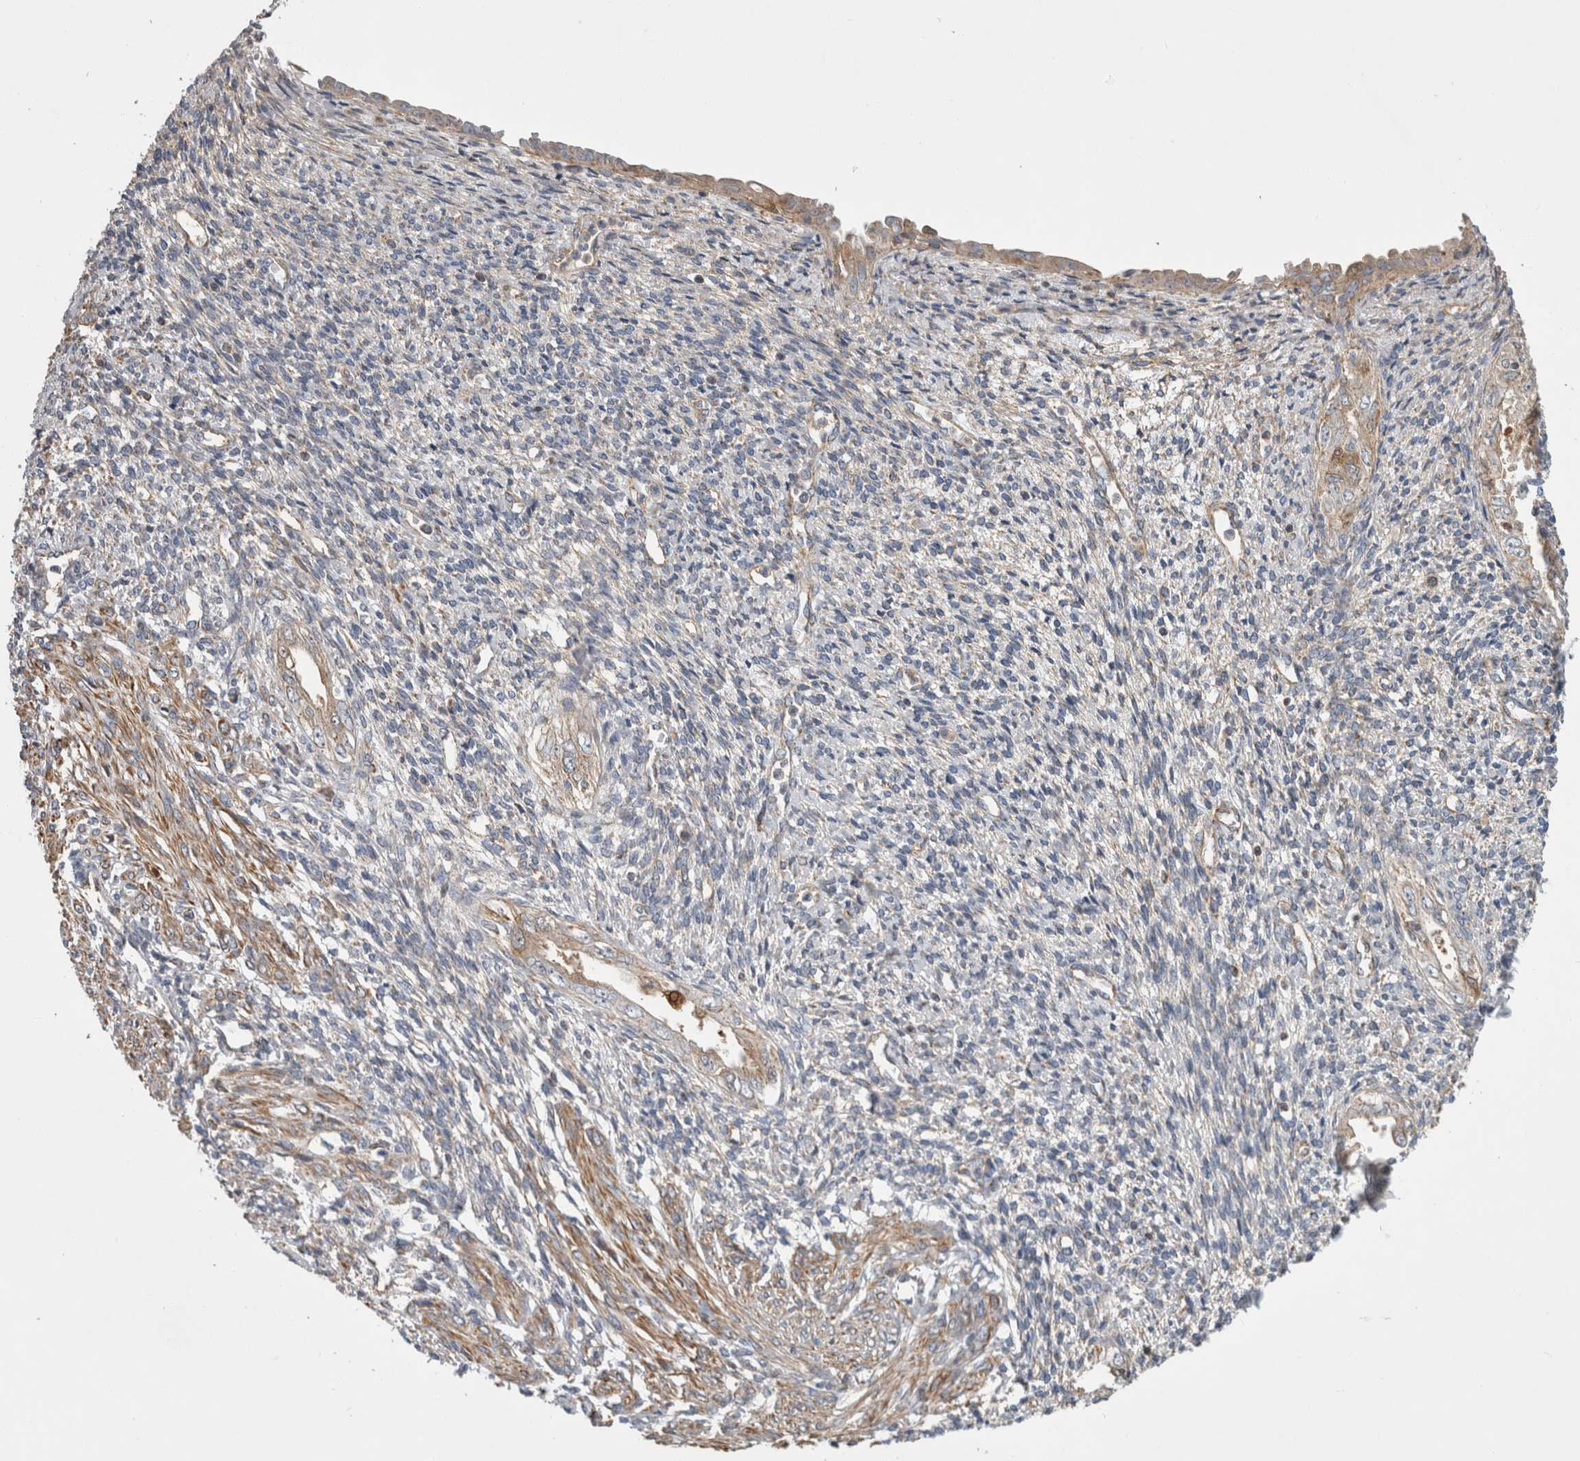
{"staining": {"intensity": "negative", "quantity": "none", "location": "none"}, "tissue": "endometrium", "cell_type": "Cells in endometrial stroma", "image_type": "normal", "snomed": [{"axis": "morphology", "description": "Normal tissue, NOS"}, {"axis": "topography", "description": "Endometrium"}], "caption": "Immunohistochemistry micrograph of benign endometrium stained for a protein (brown), which shows no staining in cells in endometrial stroma.", "gene": "SFXN2", "patient": {"sex": "female", "age": 66}}